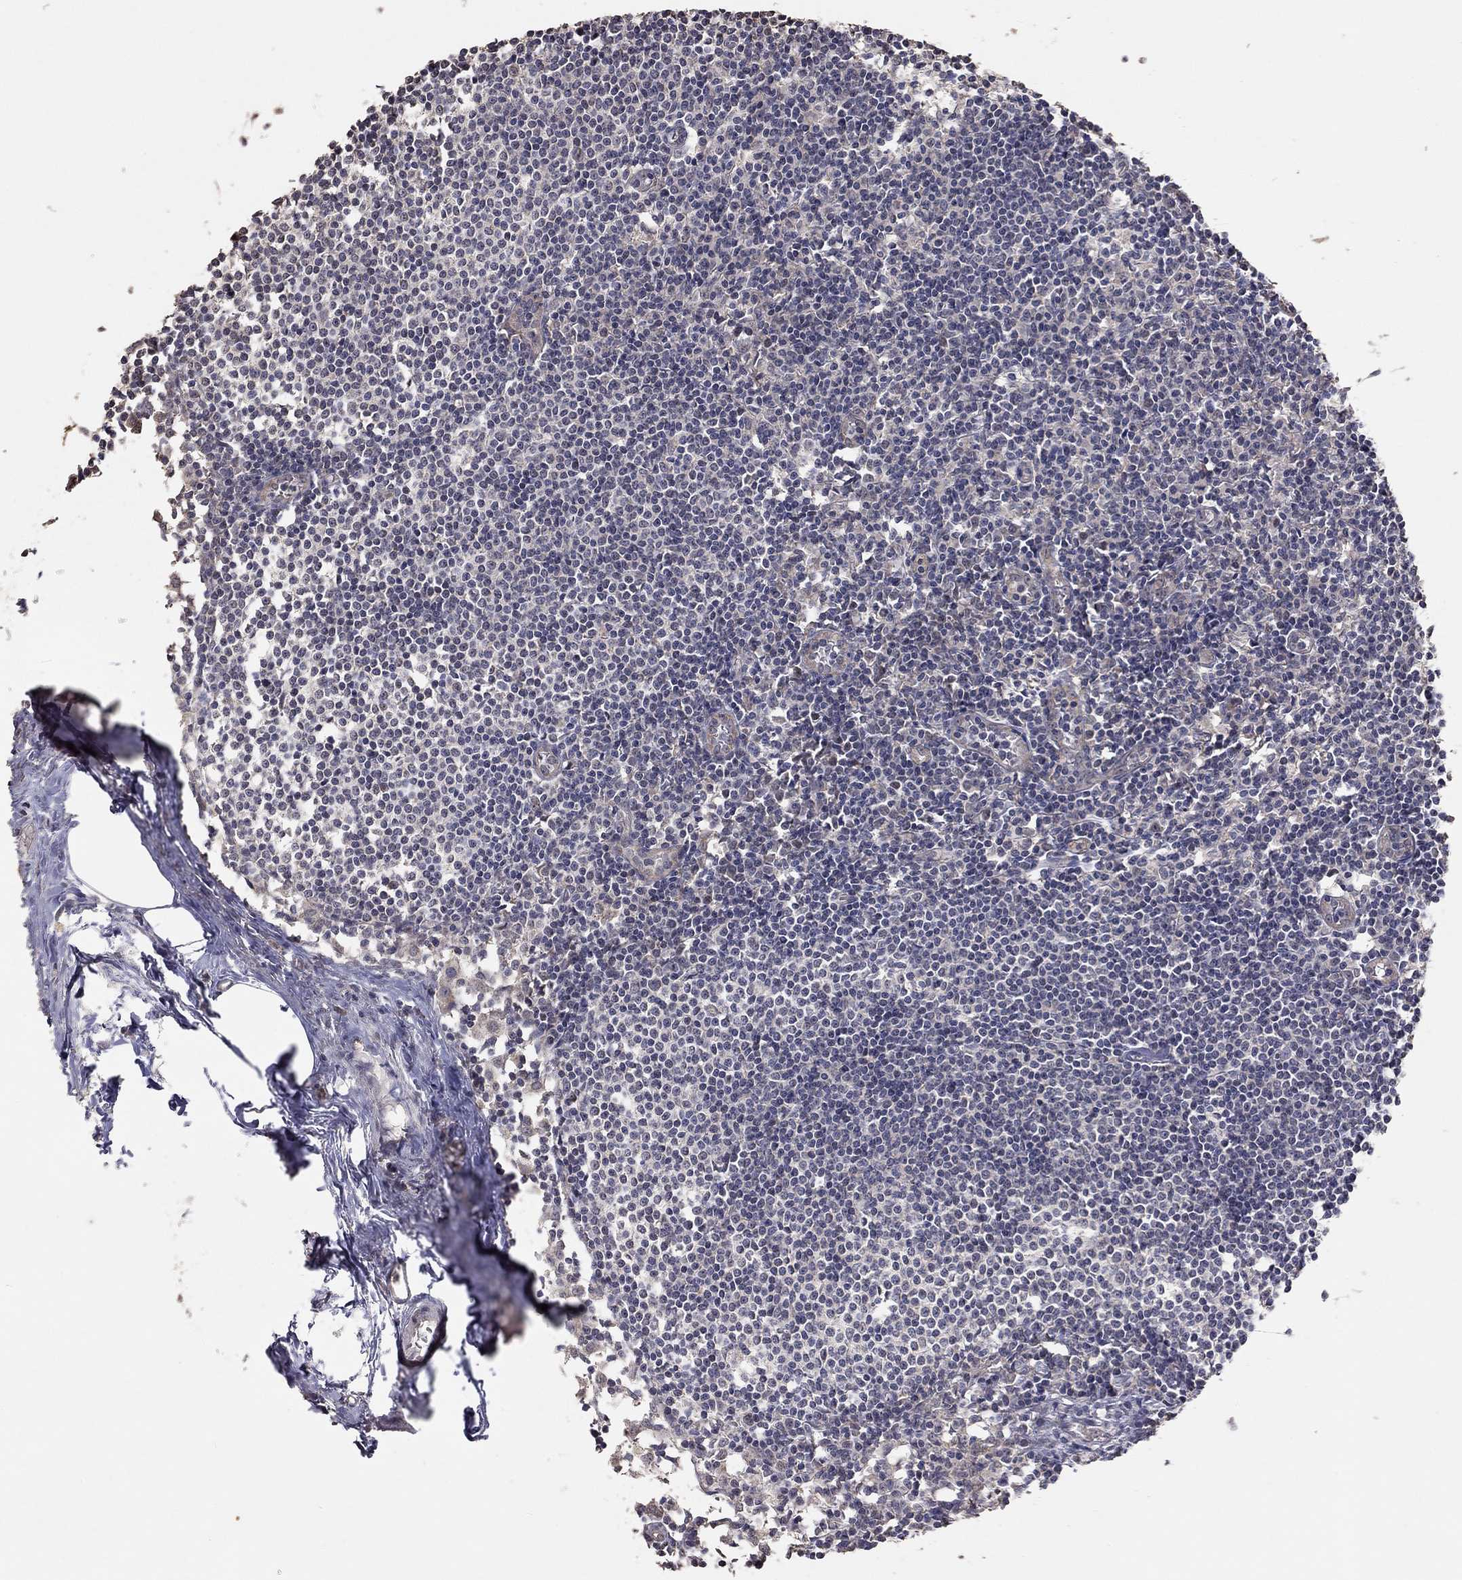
{"staining": {"intensity": "negative", "quantity": "none", "location": "none"}, "tissue": "lymph node", "cell_type": "Germinal center cells", "image_type": "normal", "snomed": [{"axis": "morphology", "description": "Normal tissue, NOS"}, {"axis": "topography", "description": "Lymph node"}], "caption": "DAB immunohistochemical staining of benign human lymph node demonstrates no significant expression in germinal center cells. The staining was performed using DAB (3,3'-diaminobenzidine) to visualize the protein expression in brown, while the nuclei were stained in blue with hematoxylin (Magnification: 20x).", "gene": "ANKRA2", "patient": {"sex": "male", "age": 59}}